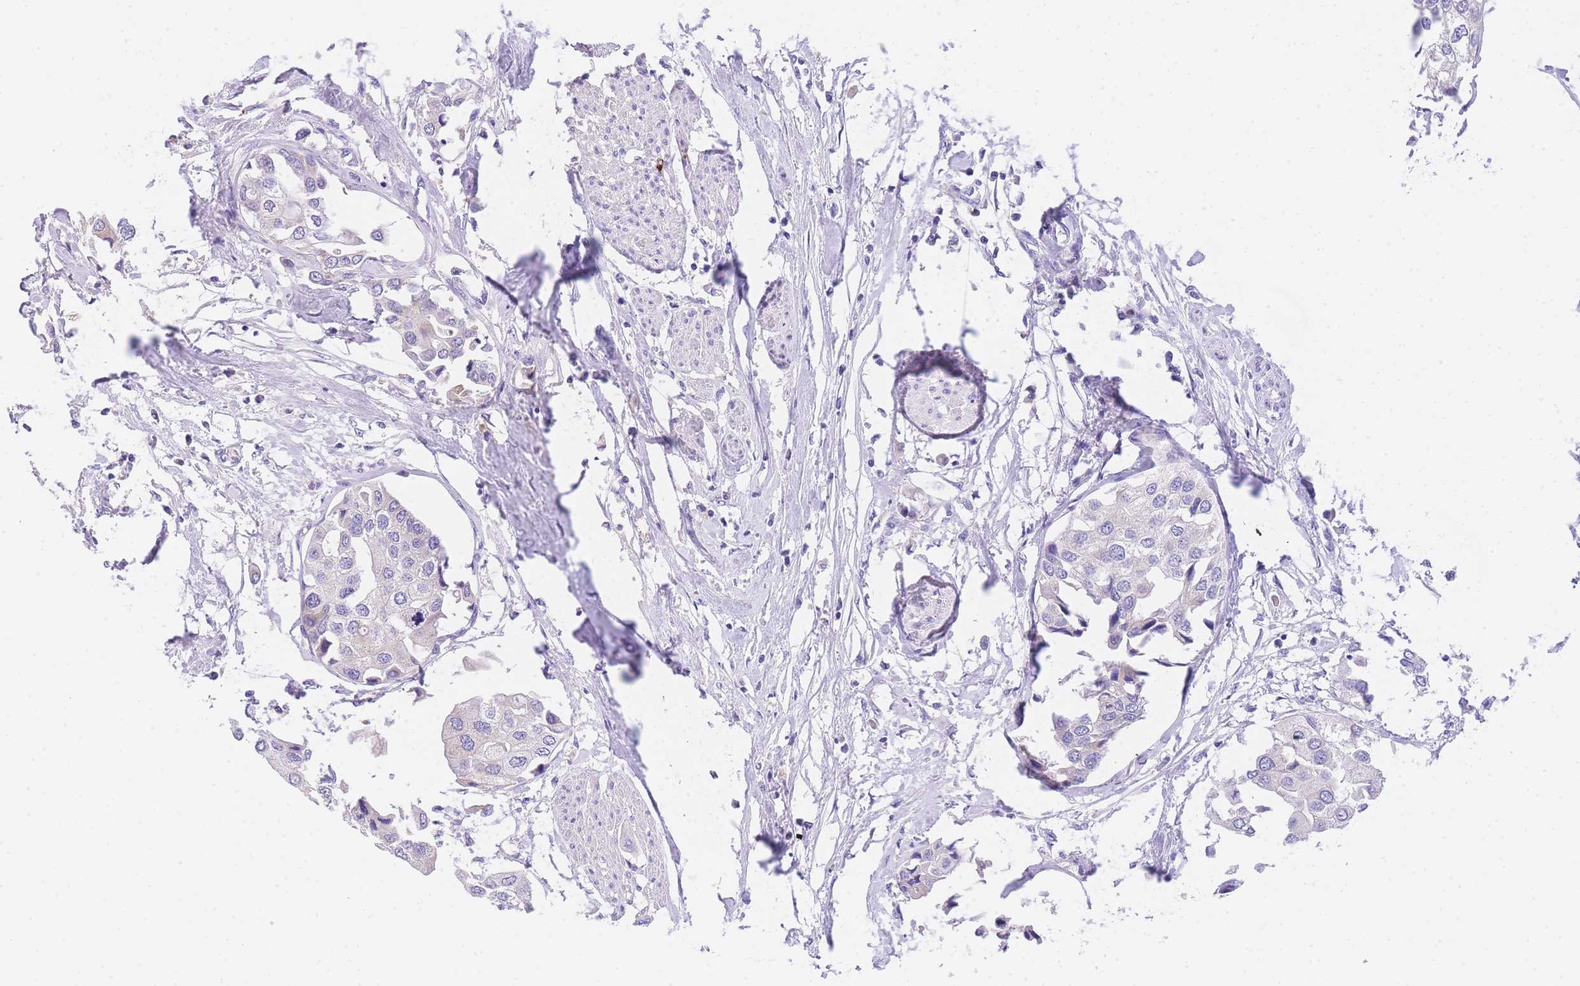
{"staining": {"intensity": "negative", "quantity": "none", "location": "none"}, "tissue": "urothelial cancer", "cell_type": "Tumor cells", "image_type": "cancer", "snomed": [{"axis": "morphology", "description": "Urothelial carcinoma, High grade"}, {"axis": "topography", "description": "Urinary bladder"}], "caption": "Immunohistochemistry (IHC) image of neoplastic tissue: urothelial cancer stained with DAB (3,3'-diaminobenzidine) exhibits no significant protein expression in tumor cells.", "gene": "EPN2", "patient": {"sex": "male", "age": 64}}